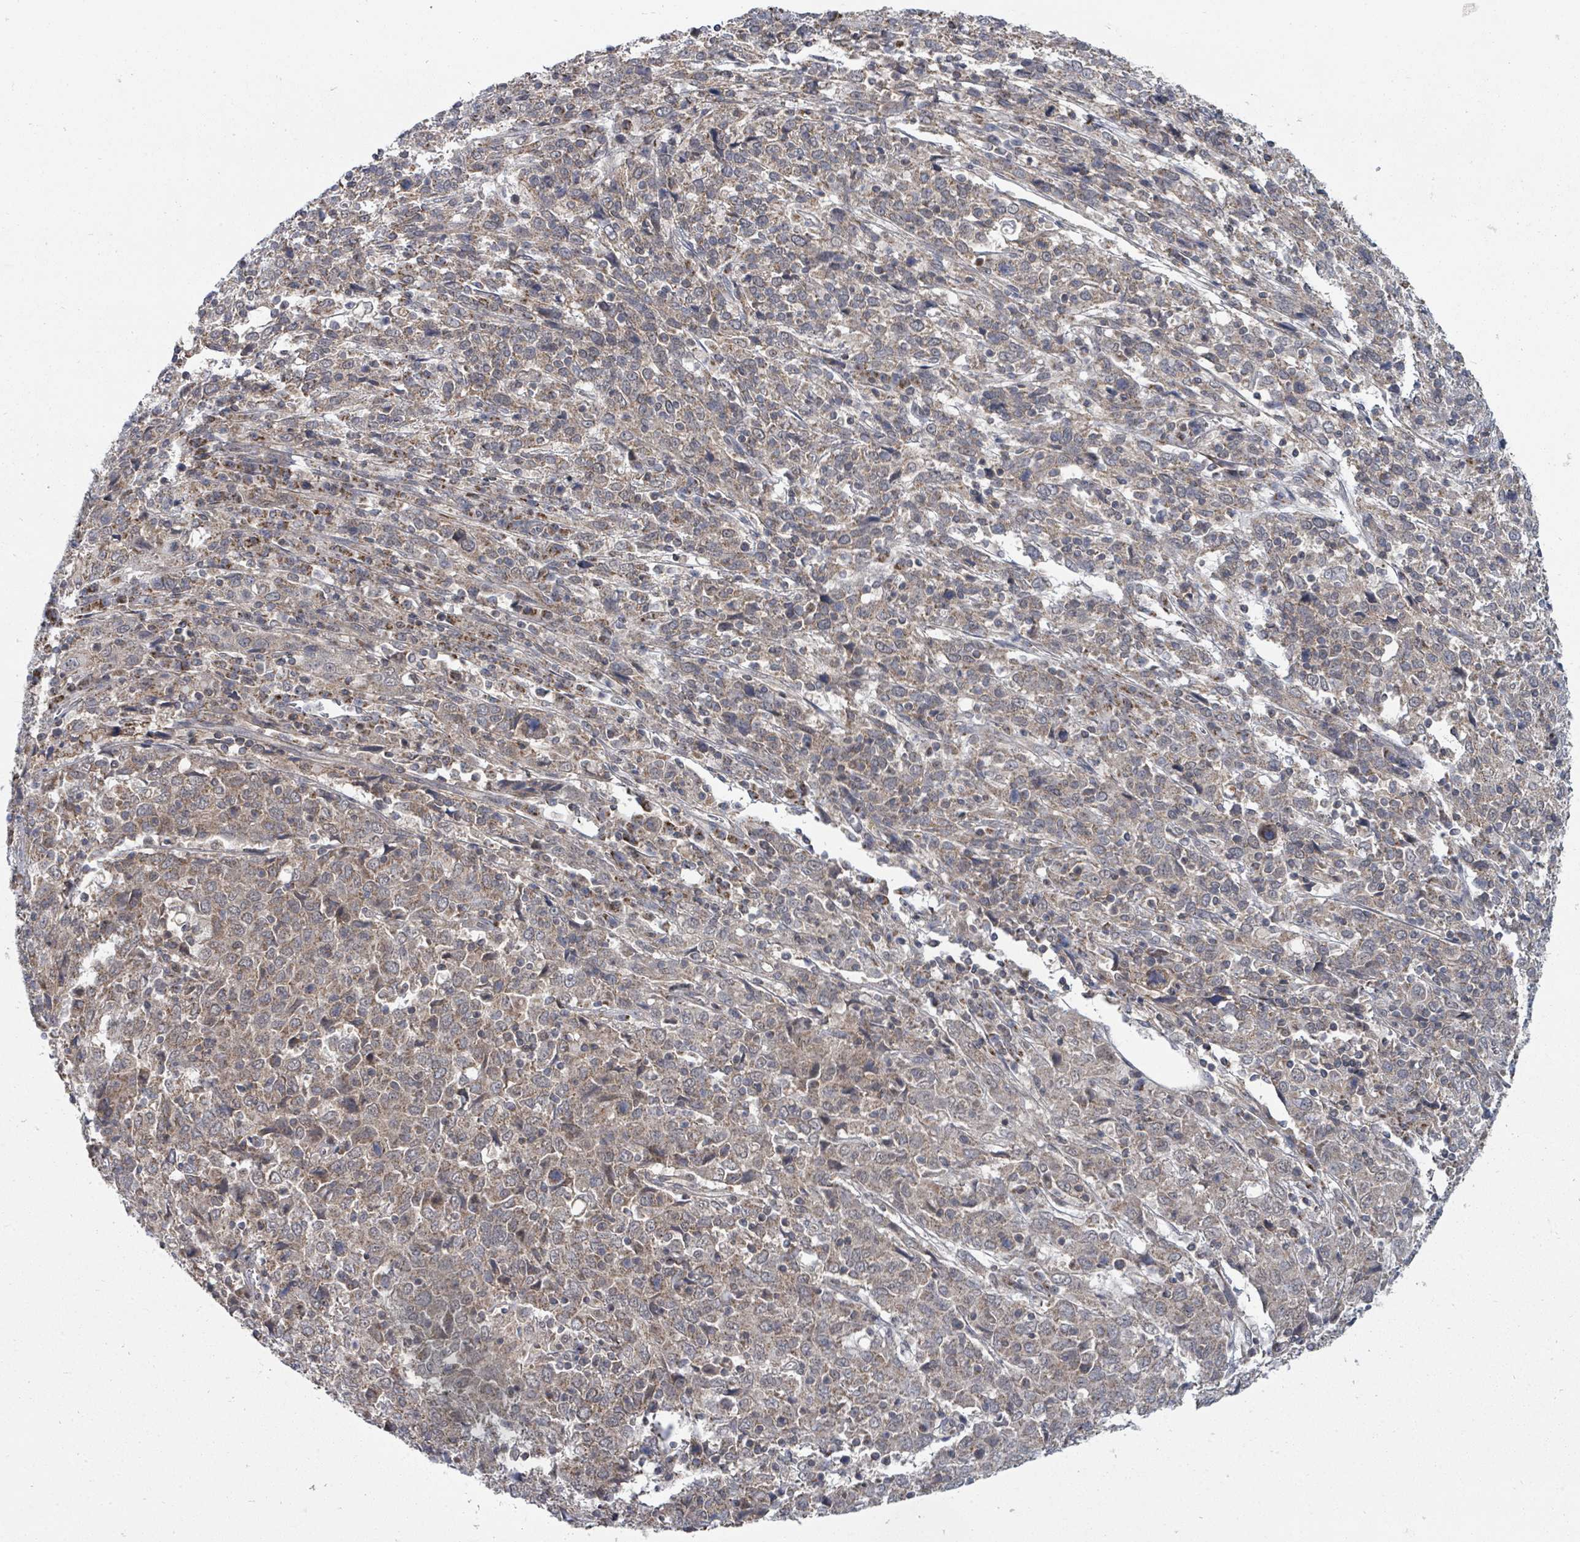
{"staining": {"intensity": "weak", "quantity": ">75%", "location": "cytoplasmic/membranous"}, "tissue": "cervical cancer", "cell_type": "Tumor cells", "image_type": "cancer", "snomed": [{"axis": "morphology", "description": "Squamous cell carcinoma, NOS"}, {"axis": "topography", "description": "Cervix"}], "caption": "Brown immunohistochemical staining in squamous cell carcinoma (cervical) shows weak cytoplasmic/membranous expression in about >75% of tumor cells. The staining is performed using DAB (3,3'-diaminobenzidine) brown chromogen to label protein expression. The nuclei are counter-stained blue using hematoxylin.", "gene": "MAGOHB", "patient": {"sex": "female", "age": 46}}